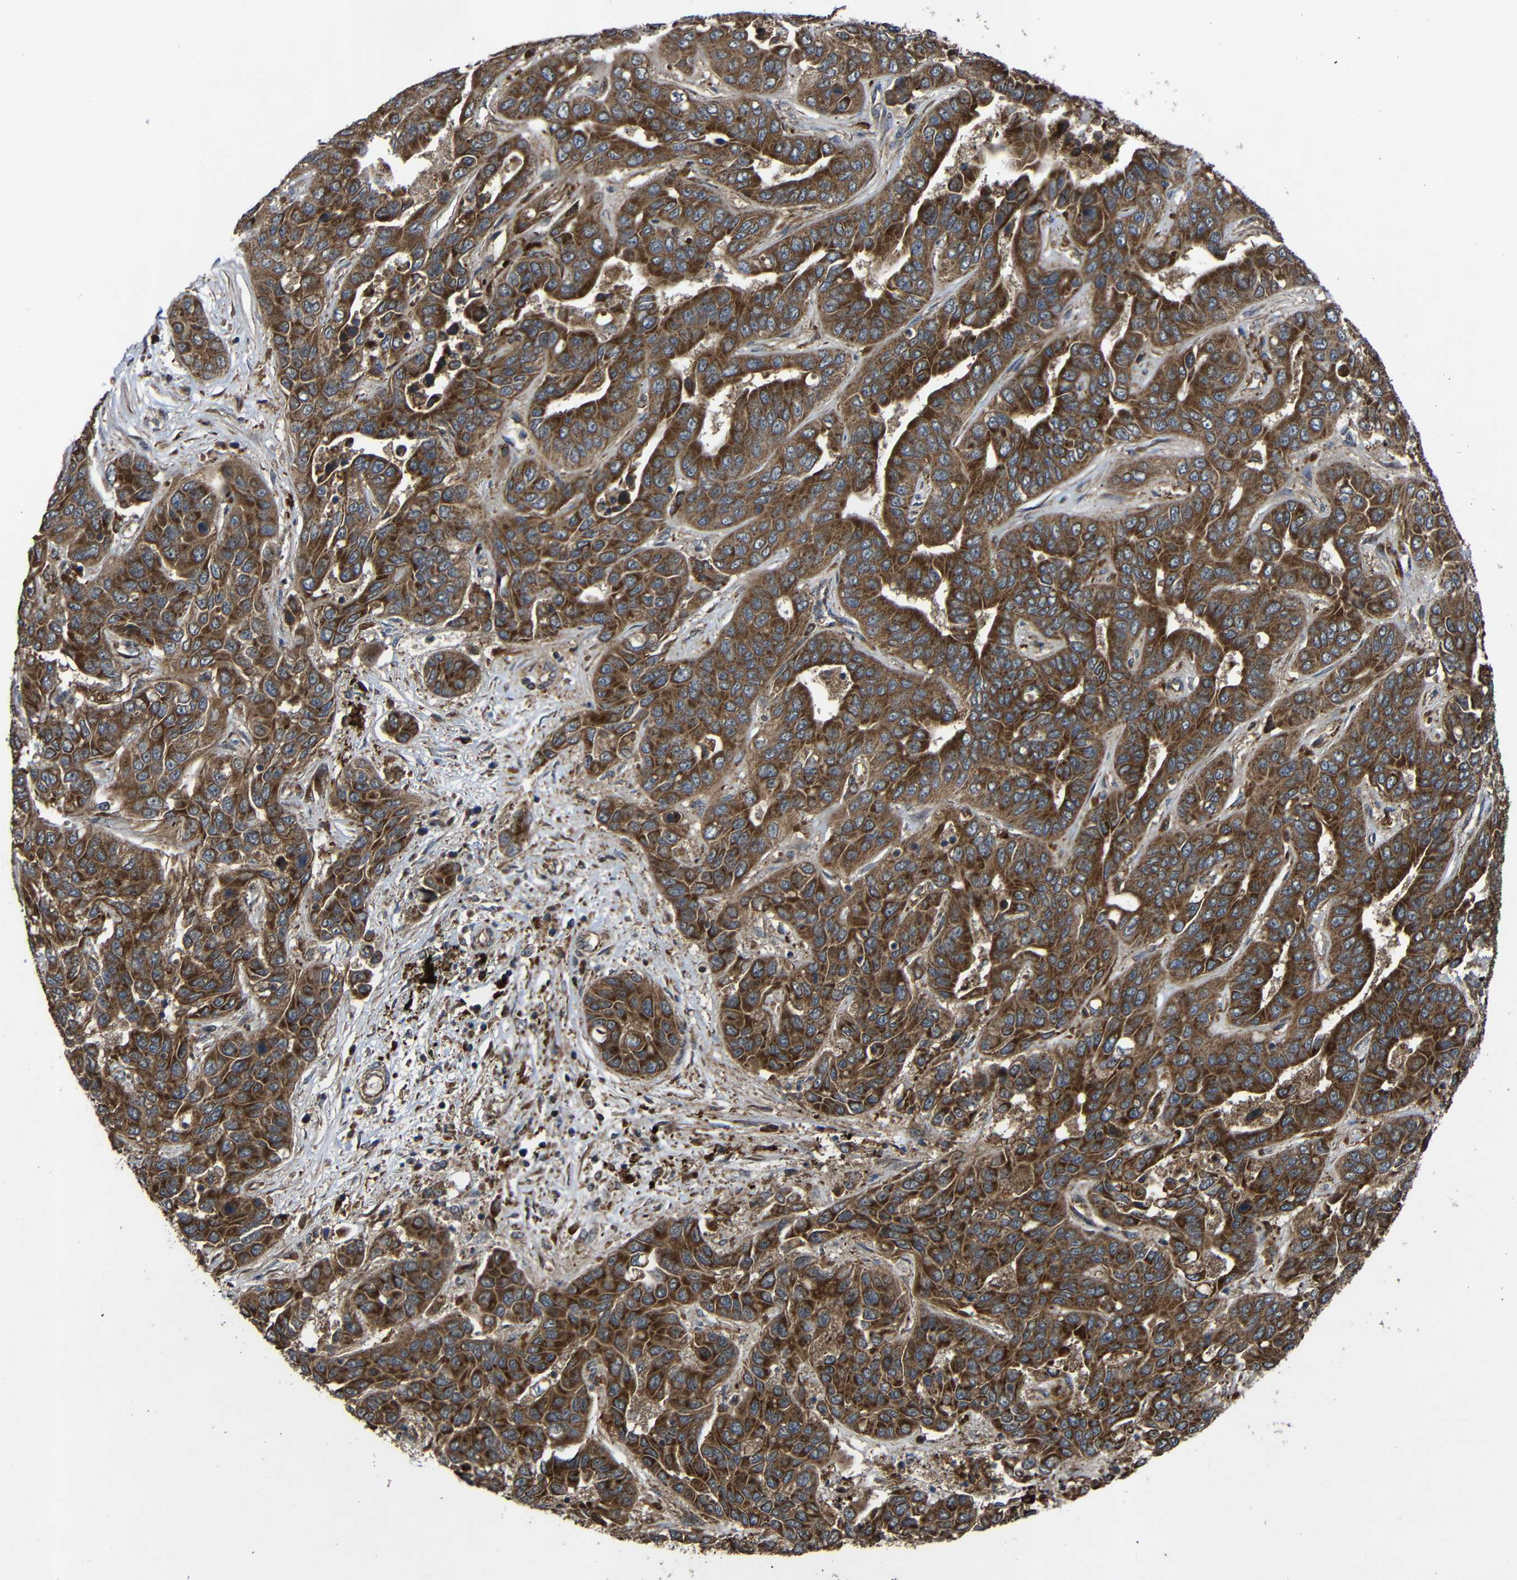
{"staining": {"intensity": "strong", "quantity": ">75%", "location": "cytoplasmic/membranous"}, "tissue": "liver cancer", "cell_type": "Tumor cells", "image_type": "cancer", "snomed": [{"axis": "morphology", "description": "Cholangiocarcinoma"}, {"axis": "topography", "description": "Liver"}], "caption": "Immunohistochemical staining of human liver cholangiocarcinoma displays high levels of strong cytoplasmic/membranous expression in approximately >75% of tumor cells.", "gene": "C1GALT1", "patient": {"sex": "female", "age": 52}}